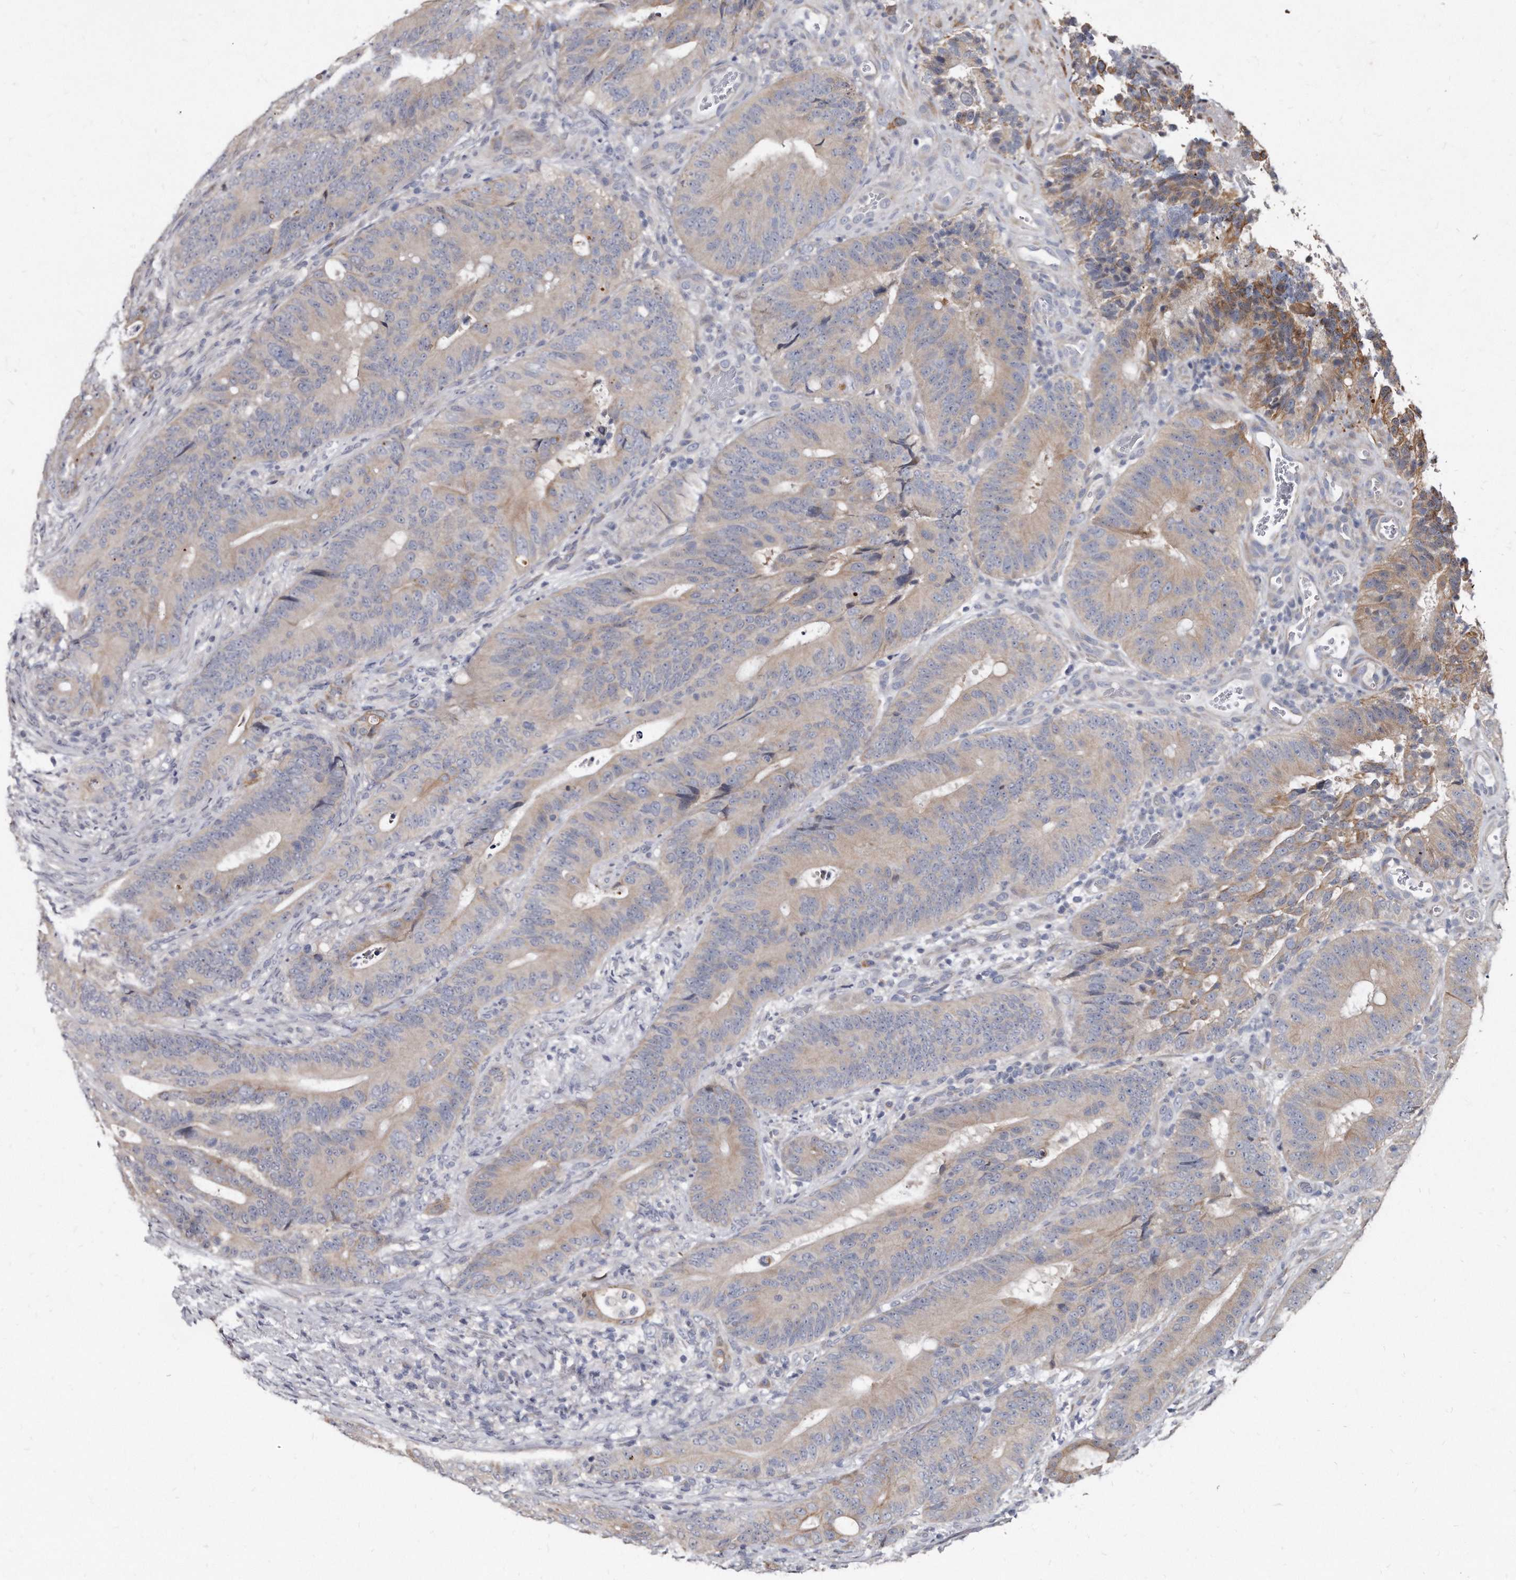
{"staining": {"intensity": "weak", "quantity": "25%-75%", "location": "cytoplasmic/membranous"}, "tissue": "colorectal cancer", "cell_type": "Tumor cells", "image_type": "cancer", "snomed": [{"axis": "morphology", "description": "Adenocarcinoma, NOS"}, {"axis": "topography", "description": "Colon"}], "caption": "Colorectal cancer stained with DAB immunohistochemistry (IHC) reveals low levels of weak cytoplasmic/membranous positivity in approximately 25%-75% of tumor cells. The staining is performed using DAB brown chromogen to label protein expression. The nuclei are counter-stained blue using hematoxylin.", "gene": "KLHDC3", "patient": {"sex": "male", "age": 83}}